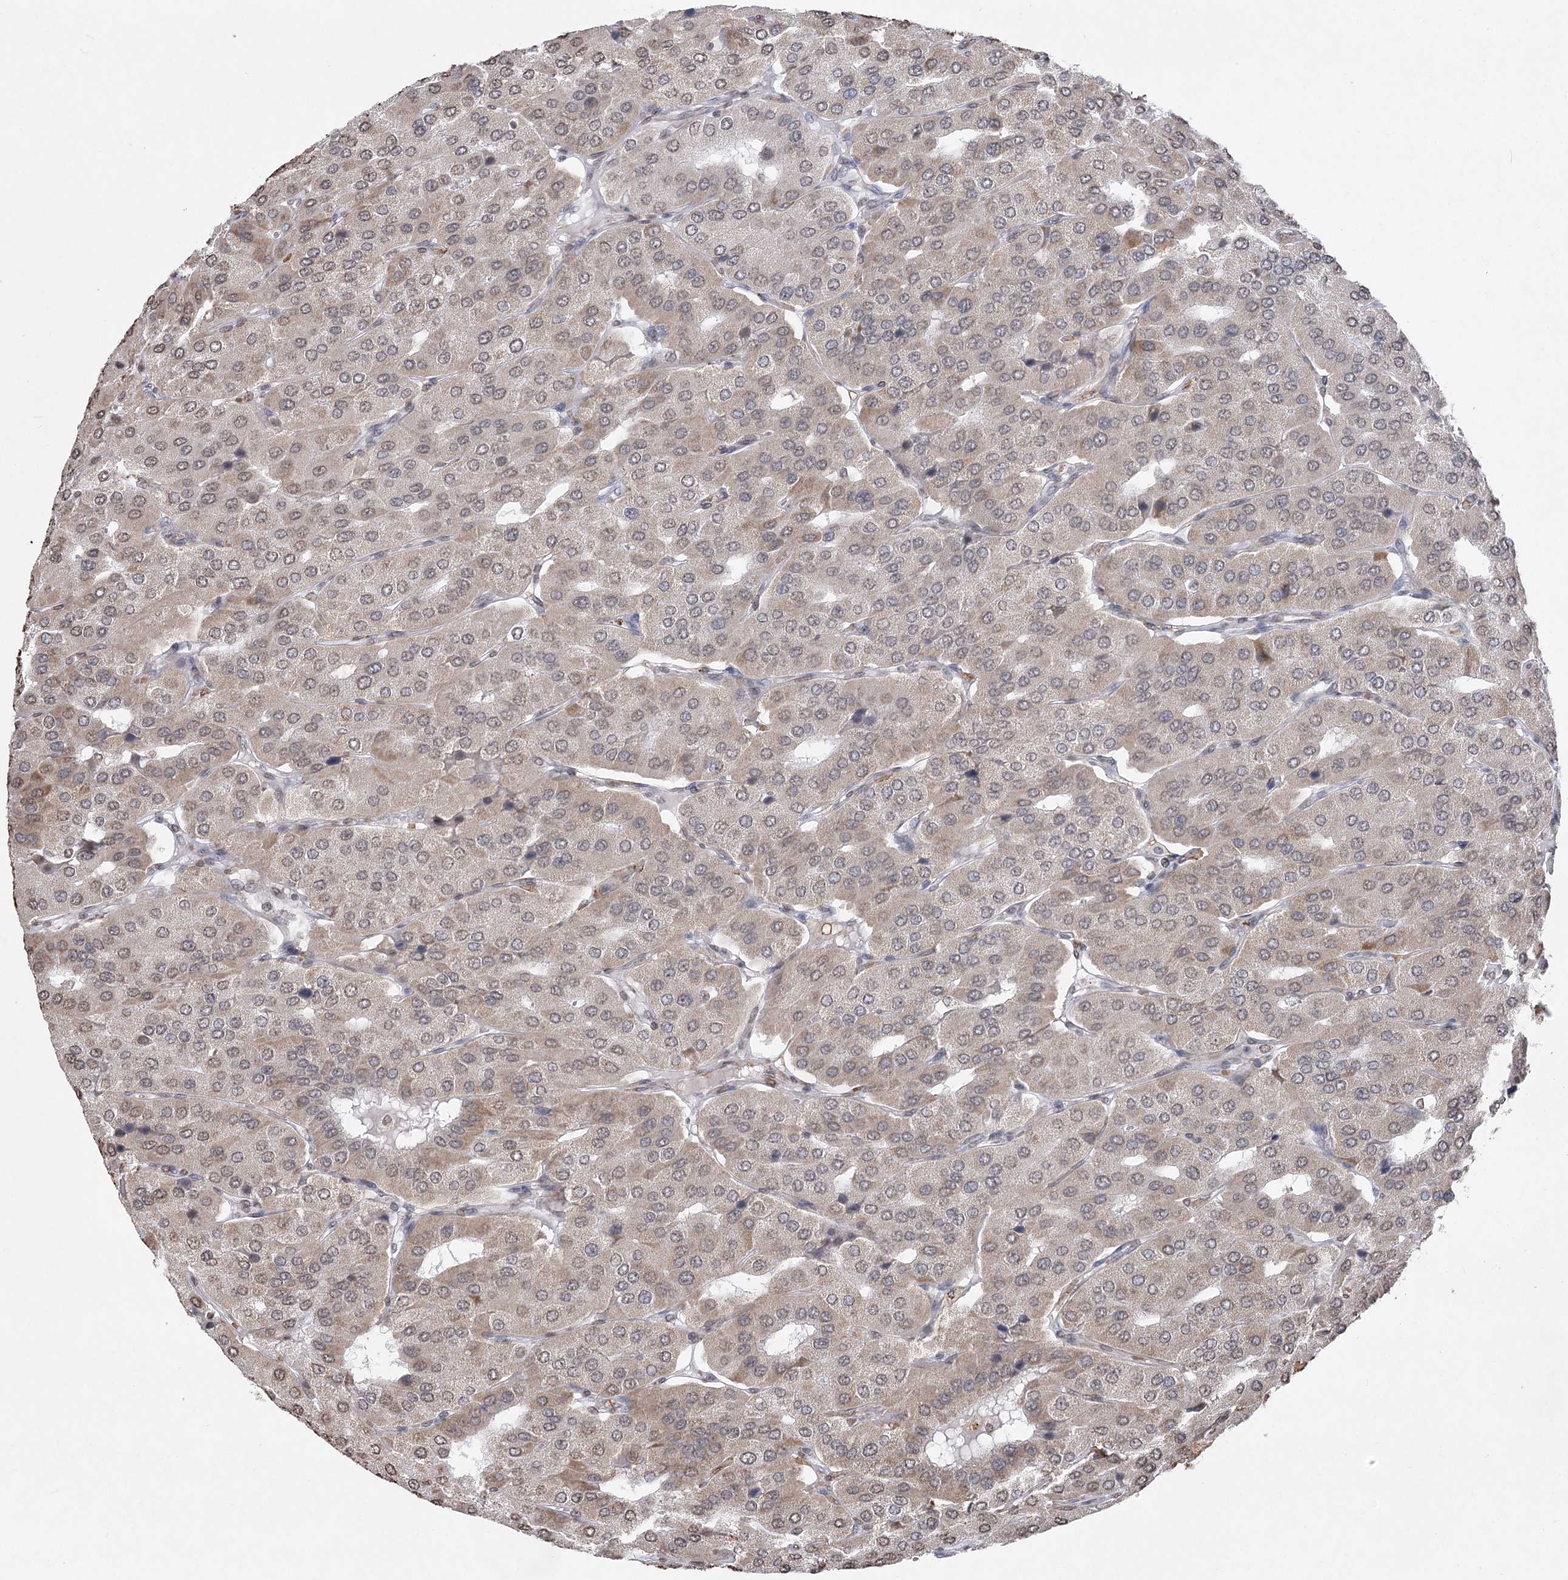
{"staining": {"intensity": "weak", "quantity": "25%-75%", "location": "cytoplasmic/membranous"}, "tissue": "parathyroid gland", "cell_type": "Glandular cells", "image_type": "normal", "snomed": [{"axis": "morphology", "description": "Normal tissue, NOS"}, {"axis": "morphology", "description": "Adenoma, NOS"}, {"axis": "topography", "description": "Parathyroid gland"}], "caption": "IHC photomicrograph of unremarkable parathyroid gland: parathyroid gland stained using immunohistochemistry (IHC) shows low levels of weak protein expression localized specifically in the cytoplasmic/membranous of glandular cells, appearing as a cytoplasmic/membranous brown color.", "gene": "ENSG00000275740", "patient": {"sex": "female", "age": 86}}